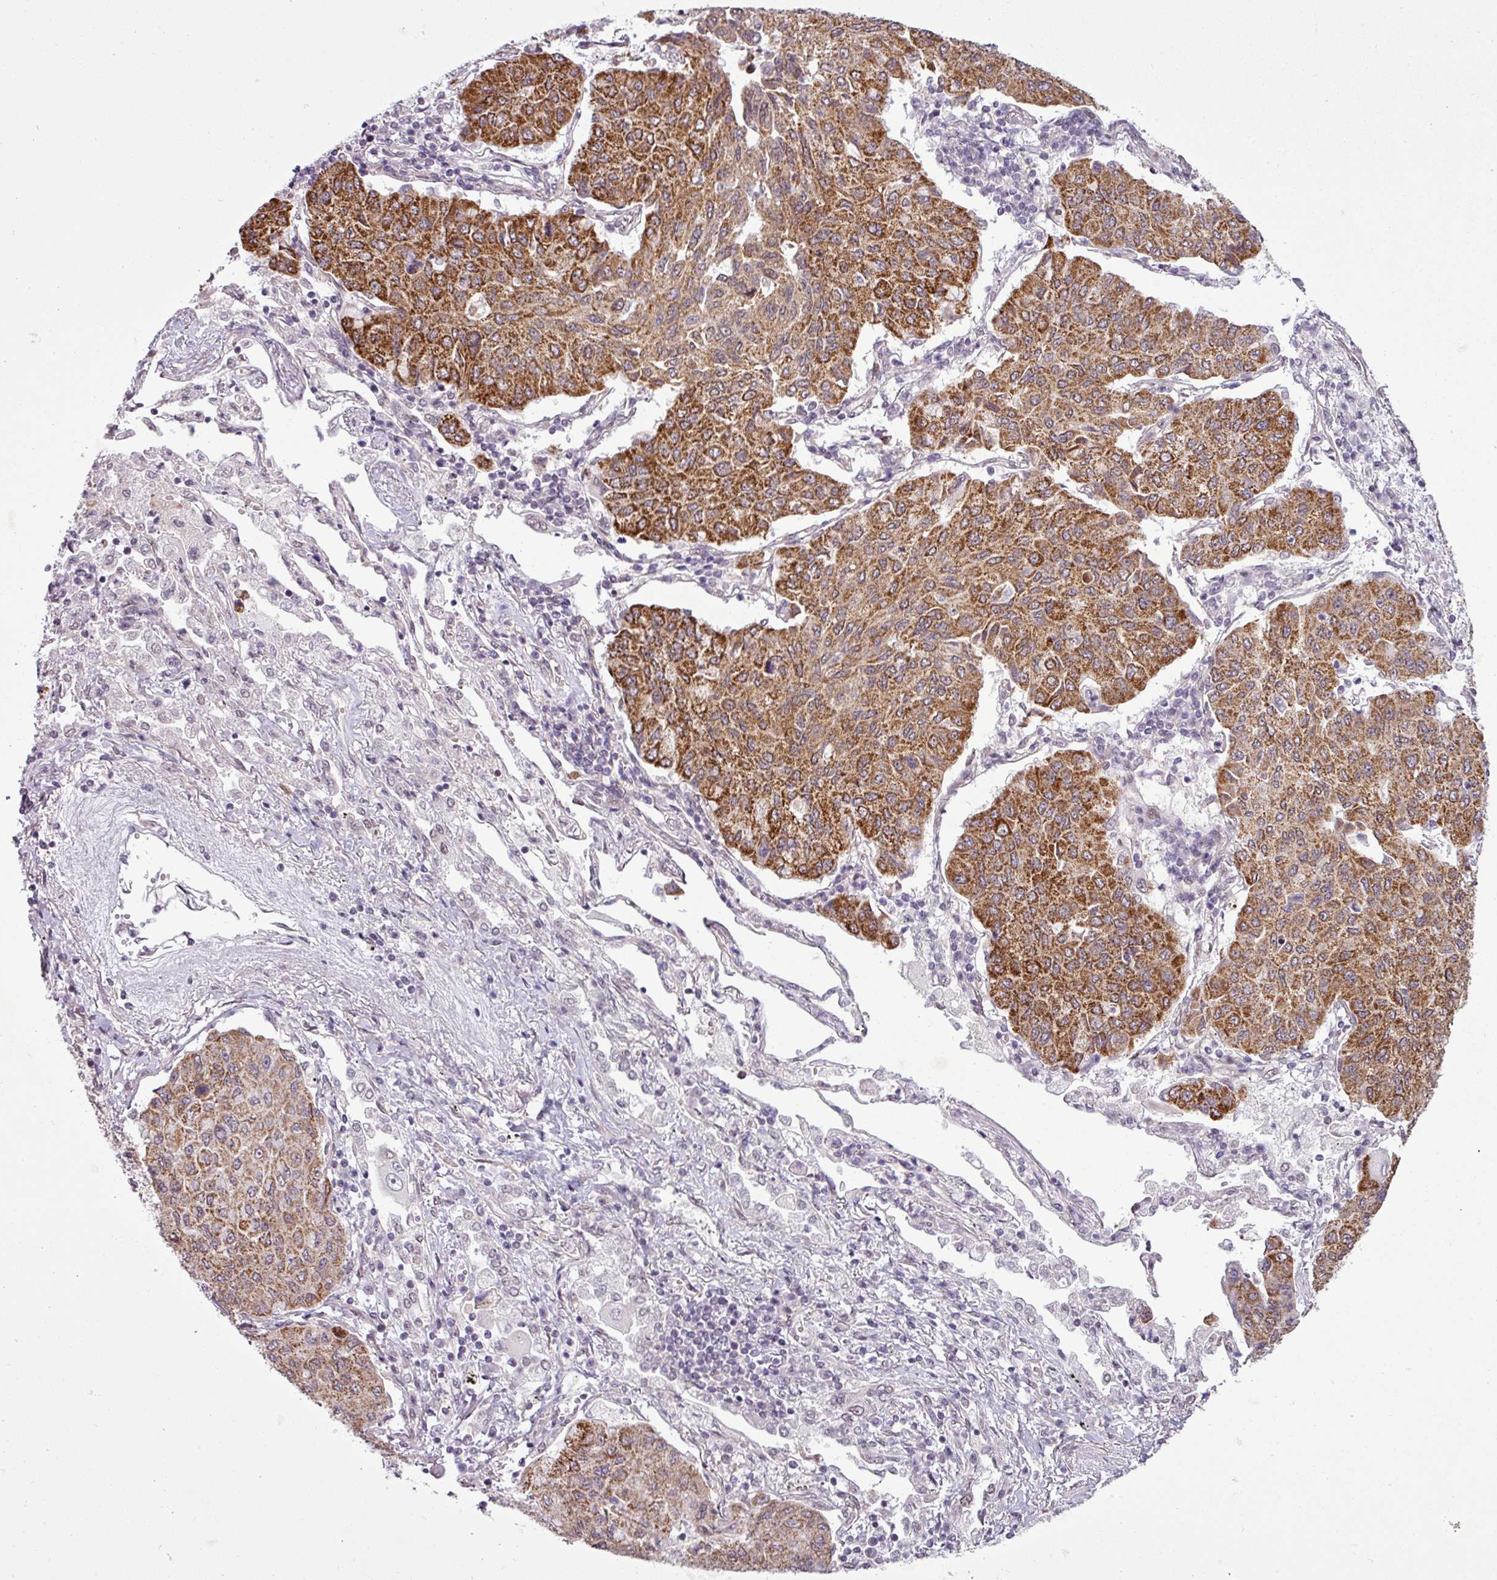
{"staining": {"intensity": "strong", "quantity": ">75%", "location": "cytoplasmic/membranous"}, "tissue": "lung cancer", "cell_type": "Tumor cells", "image_type": "cancer", "snomed": [{"axis": "morphology", "description": "Squamous cell carcinoma, NOS"}, {"axis": "topography", "description": "Lung"}], "caption": "Lung squamous cell carcinoma stained with a brown dye reveals strong cytoplasmic/membranous positive staining in about >75% of tumor cells.", "gene": "GPT2", "patient": {"sex": "male", "age": 74}}